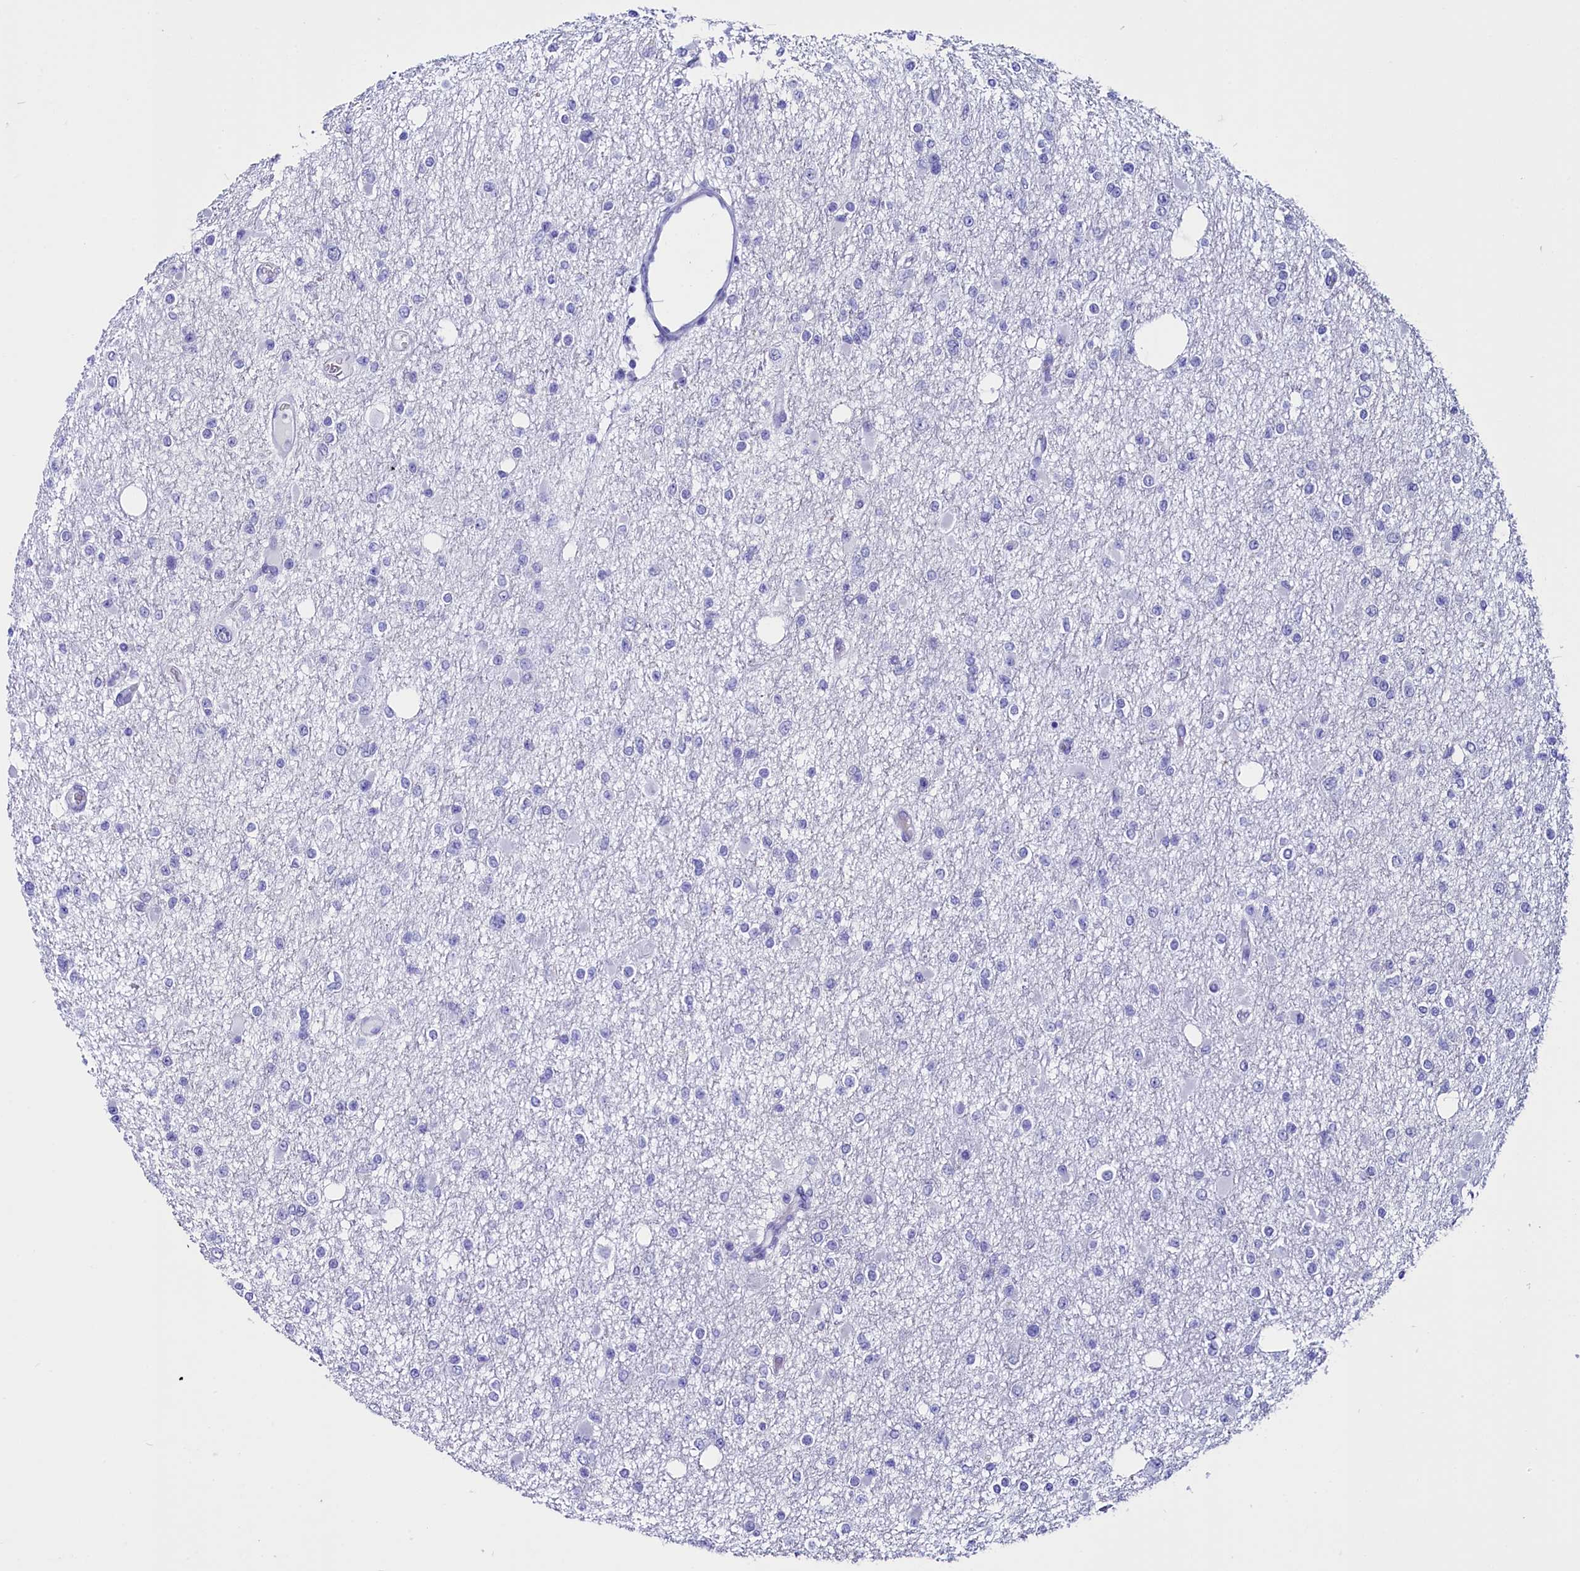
{"staining": {"intensity": "negative", "quantity": "none", "location": "none"}, "tissue": "glioma", "cell_type": "Tumor cells", "image_type": "cancer", "snomed": [{"axis": "morphology", "description": "Glioma, malignant, Low grade"}, {"axis": "topography", "description": "Brain"}], "caption": "Immunohistochemistry (IHC) of human malignant glioma (low-grade) exhibits no expression in tumor cells.", "gene": "ANKRD29", "patient": {"sex": "female", "age": 22}}